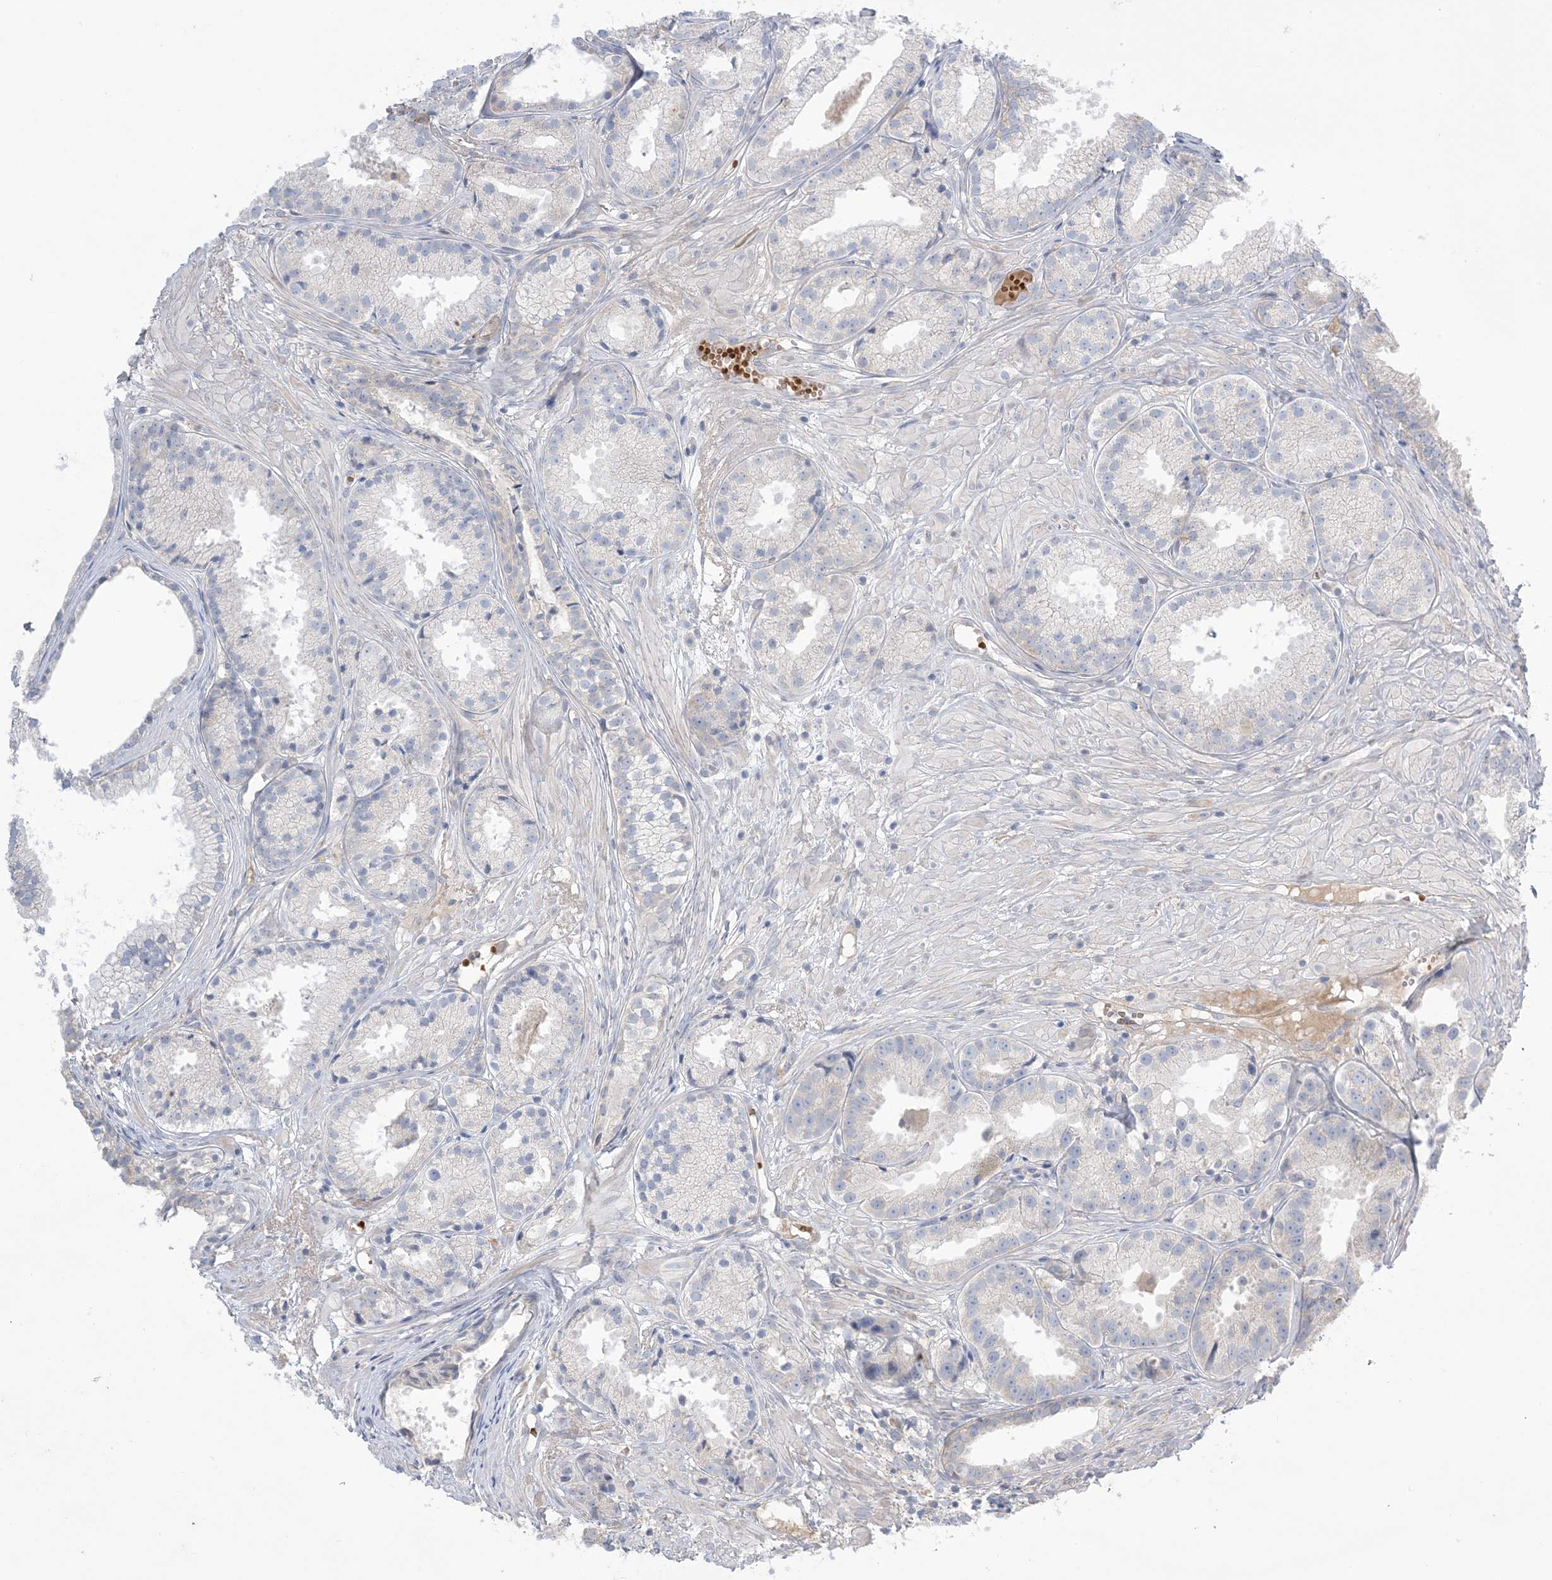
{"staining": {"intensity": "negative", "quantity": "none", "location": "none"}, "tissue": "prostate cancer", "cell_type": "Tumor cells", "image_type": "cancer", "snomed": [{"axis": "morphology", "description": "Adenocarcinoma, Medium grade"}, {"axis": "topography", "description": "Prostate"}], "caption": "Adenocarcinoma (medium-grade) (prostate) stained for a protein using IHC exhibits no expression tumor cells.", "gene": "MMGT1", "patient": {"sex": "male", "age": 88}}